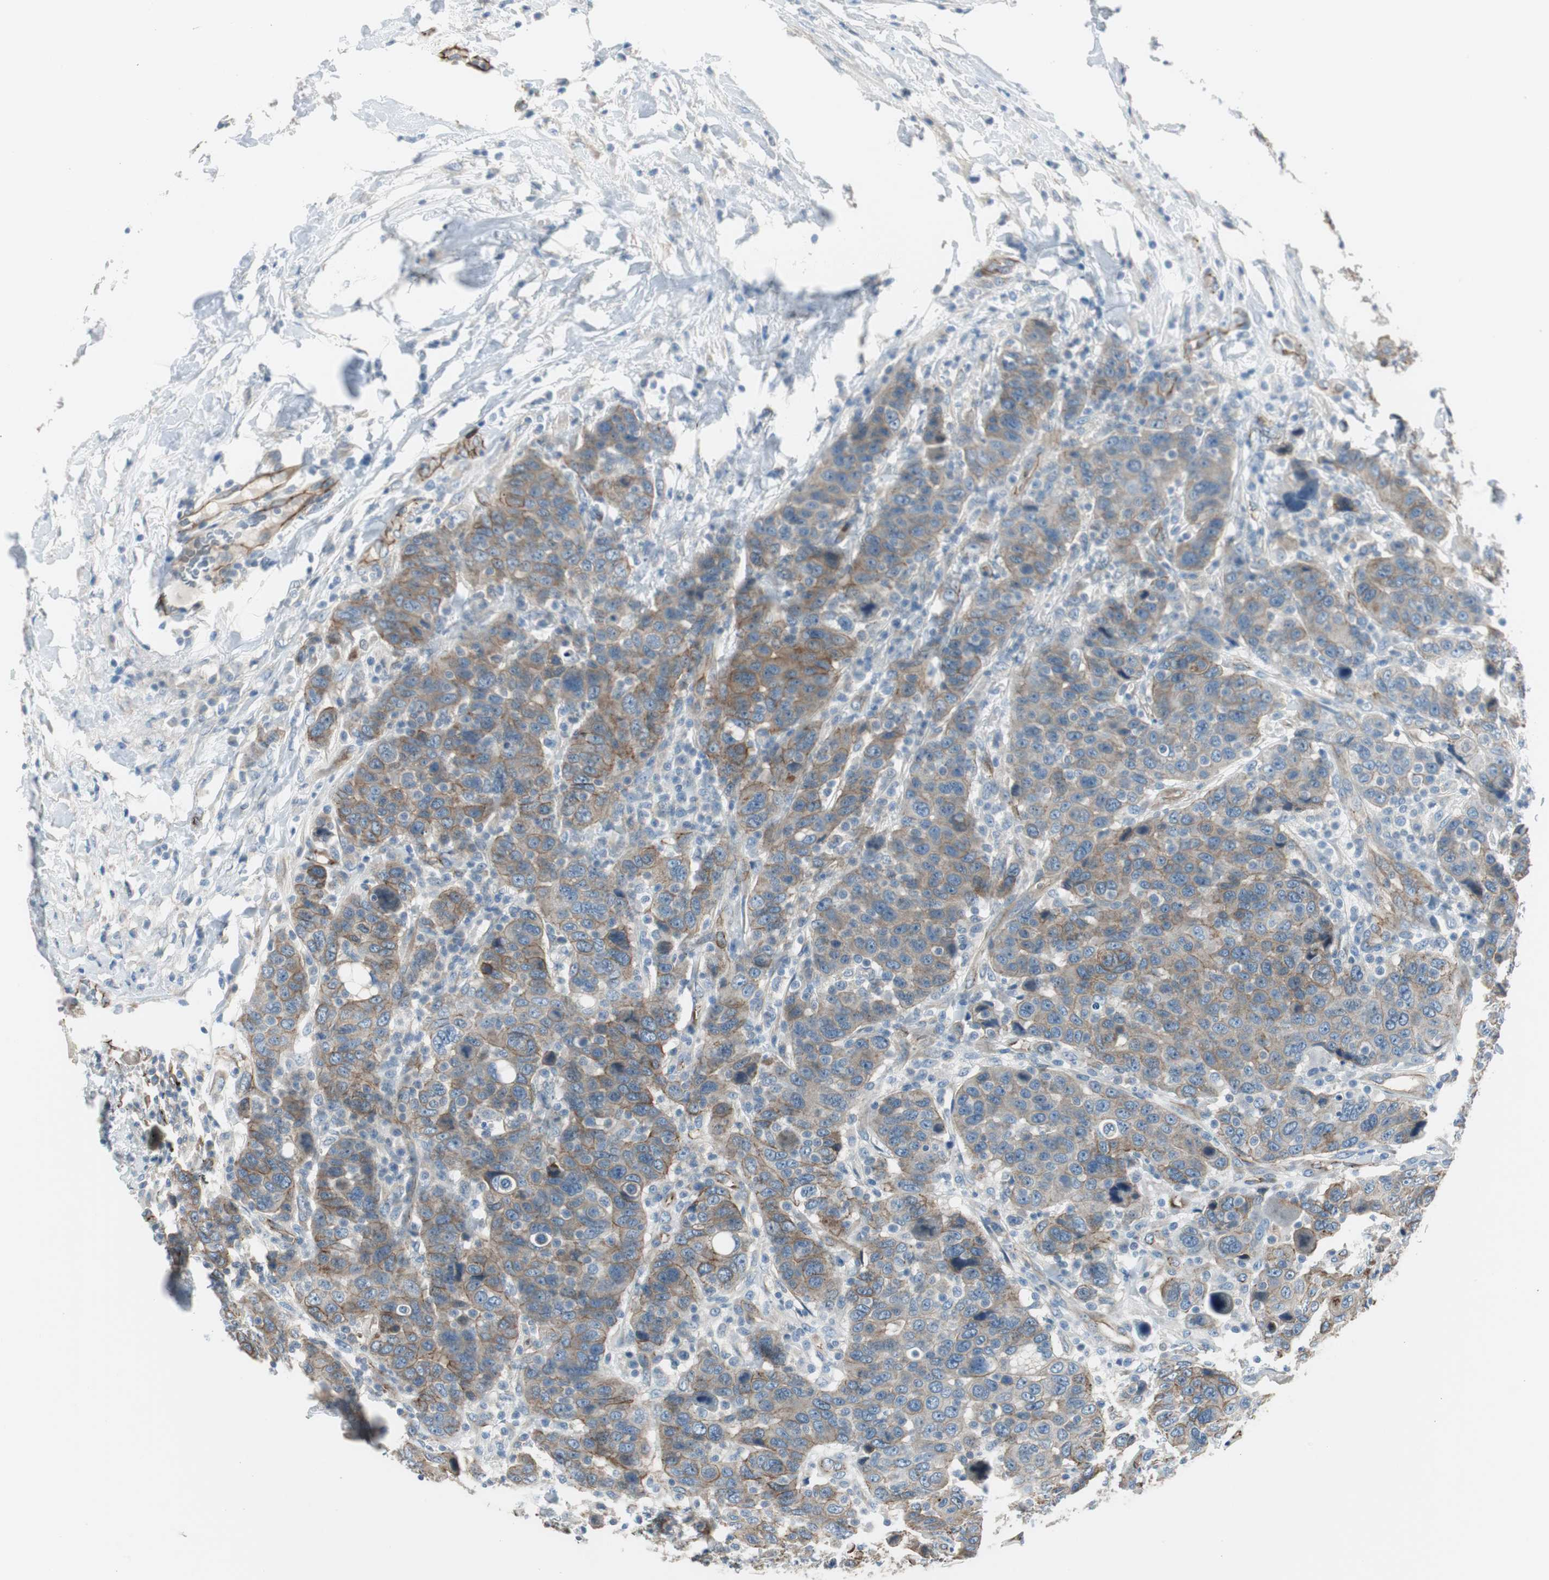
{"staining": {"intensity": "strong", "quantity": ">75%", "location": "cytoplasmic/membranous"}, "tissue": "breast cancer", "cell_type": "Tumor cells", "image_type": "cancer", "snomed": [{"axis": "morphology", "description": "Duct carcinoma"}, {"axis": "topography", "description": "Breast"}], "caption": "Brown immunohistochemical staining in human breast cancer (invasive ductal carcinoma) reveals strong cytoplasmic/membranous staining in about >75% of tumor cells.", "gene": "STXBP4", "patient": {"sex": "female", "age": 37}}